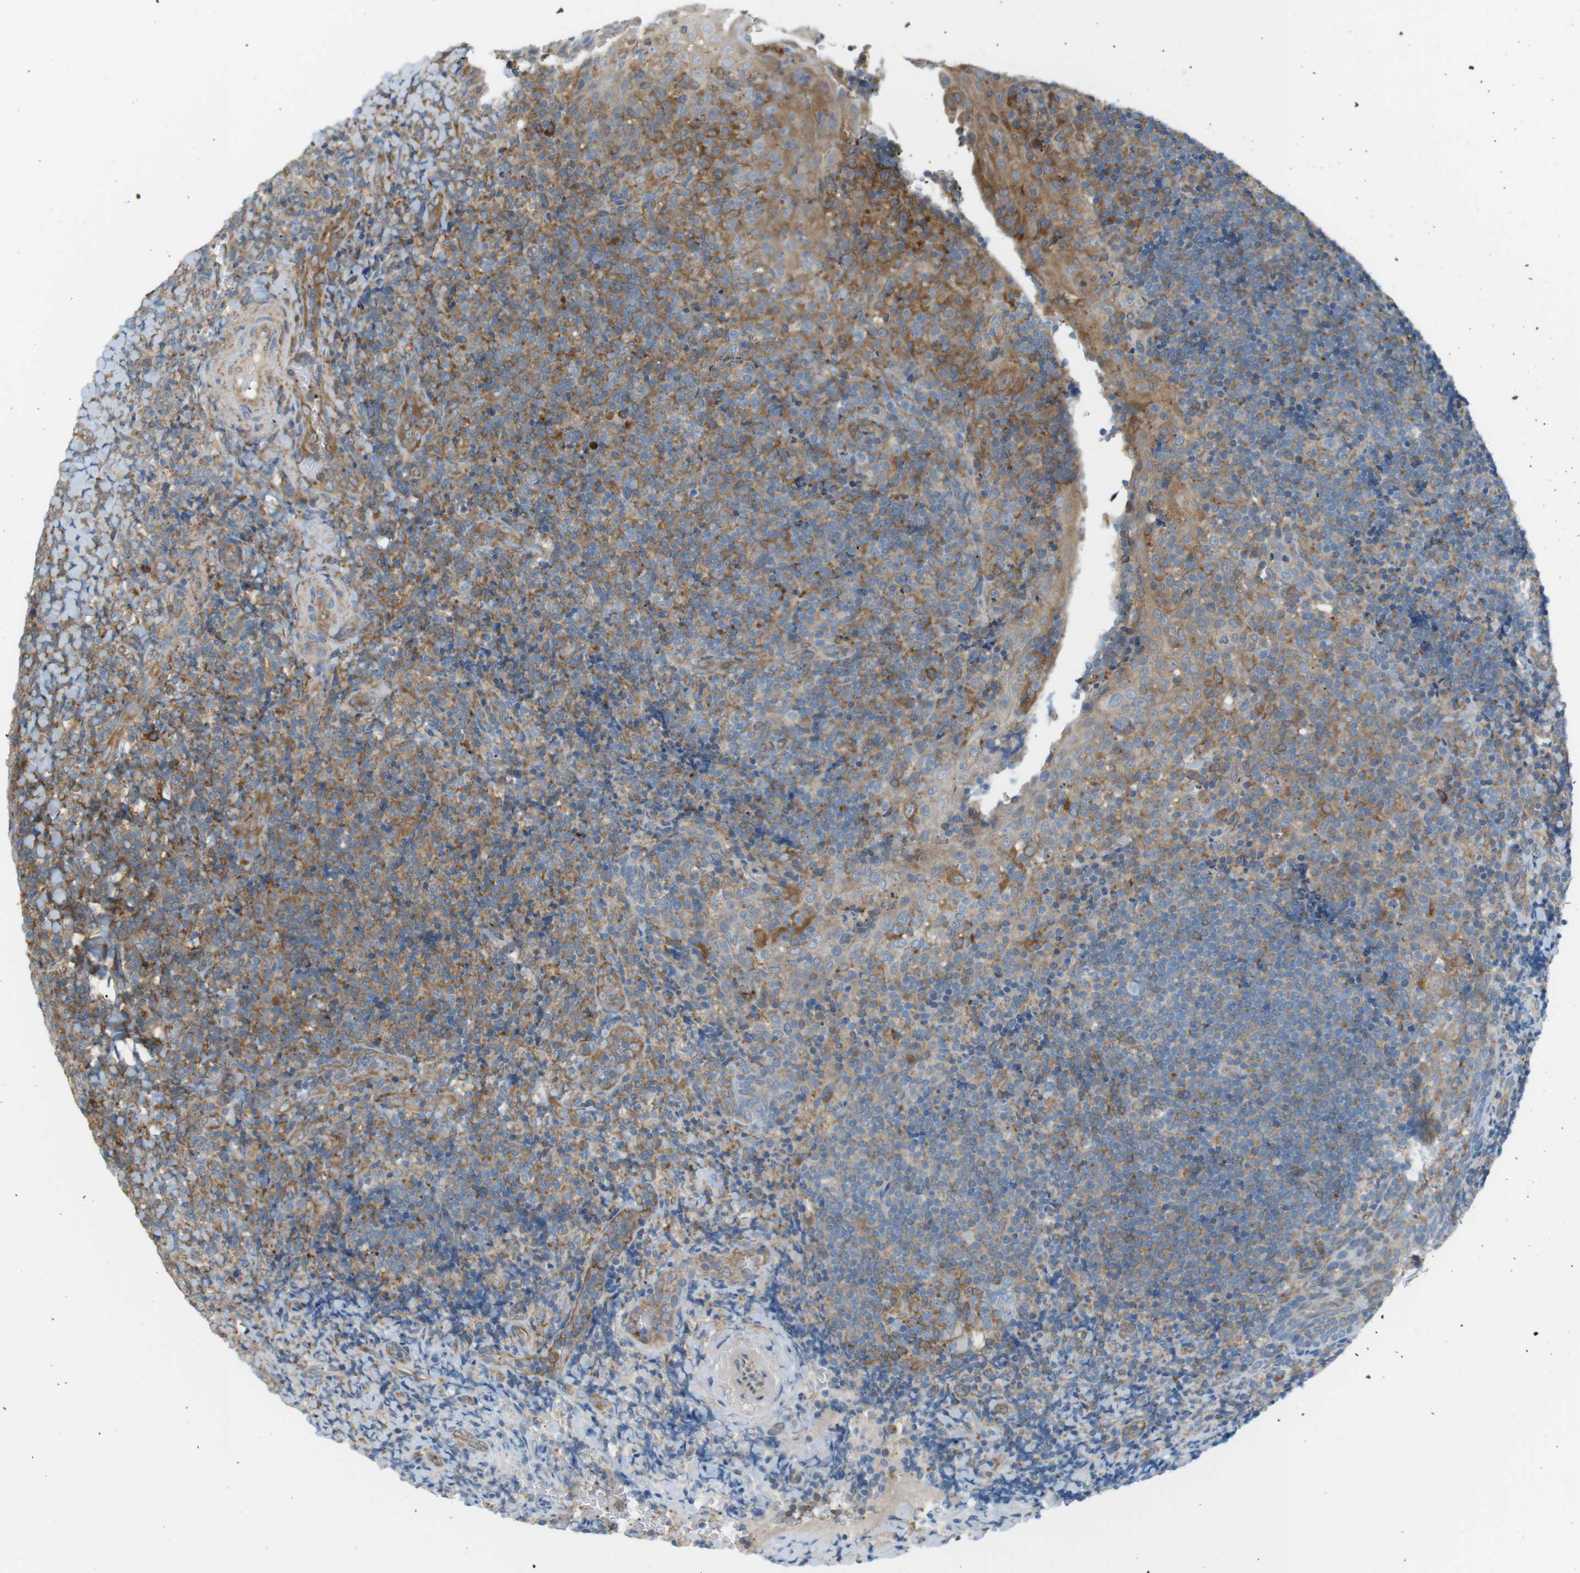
{"staining": {"intensity": "moderate", "quantity": "25%-75%", "location": "cytoplasmic/membranous"}, "tissue": "tonsil", "cell_type": "Germinal center cells", "image_type": "normal", "snomed": [{"axis": "morphology", "description": "Normal tissue, NOS"}, {"axis": "topography", "description": "Tonsil"}], "caption": "Immunohistochemistry of normal human tonsil demonstrates medium levels of moderate cytoplasmic/membranous positivity in about 25%-75% of germinal center cells. (DAB IHC, brown staining for protein, blue staining for nuclei).", "gene": "PEPD", "patient": {"sex": "male", "age": 37}}